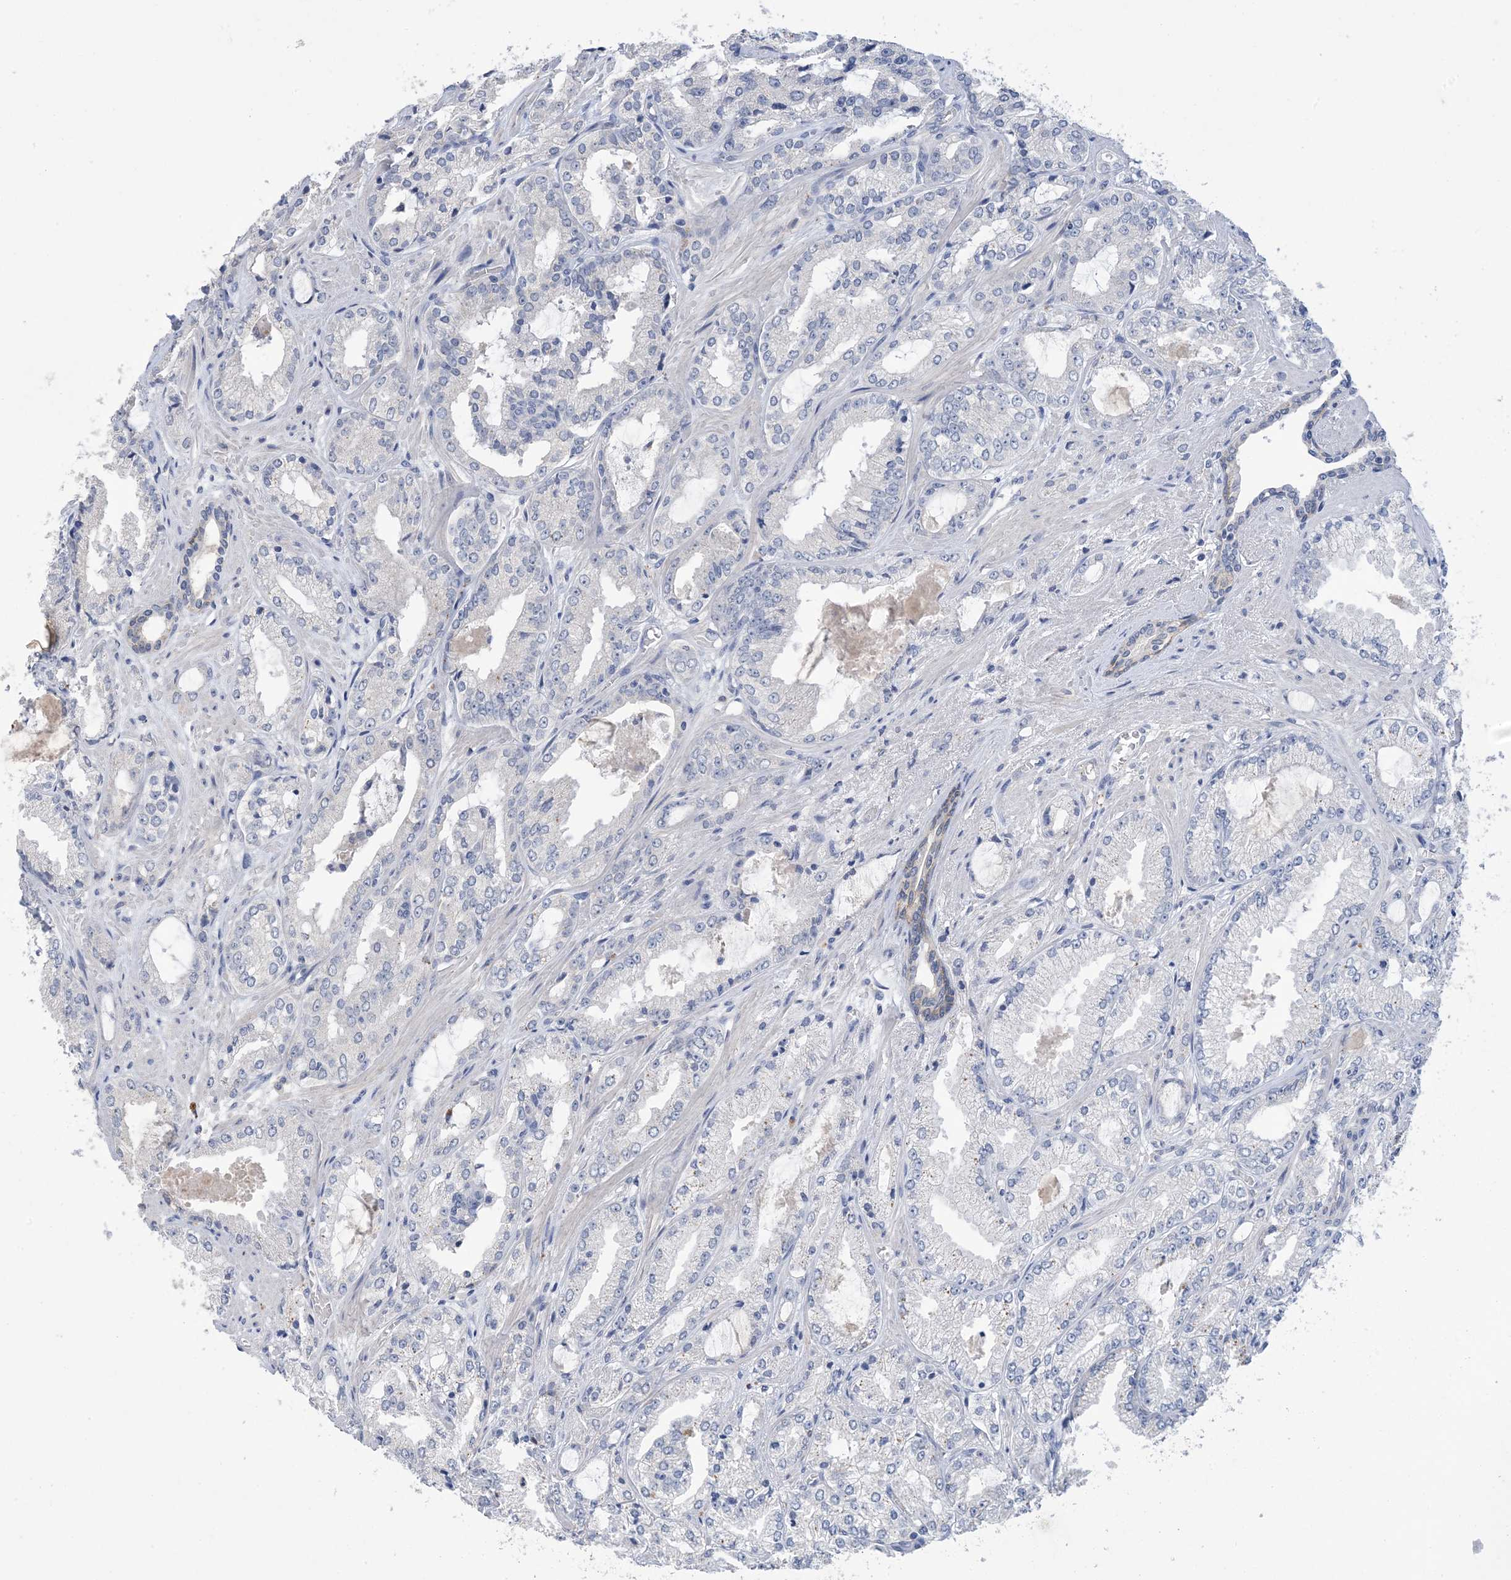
{"staining": {"intensity": "negative", "quantity": "none", "location": "none"}, "tissue": "prostate cancer", "cell_type": "Tumor cells", "image_type": "cancer", "snomed": [{"axis": "morphology", "description": "Adenocarcinoma, High grade"}, {"axis": "topography", "description": "Prostate"}], "caption": "IHC of prostate cancer shows no expression in tumor cells.", "gene": "DSC3", "patient": {"sex": "male", "age": 71}}